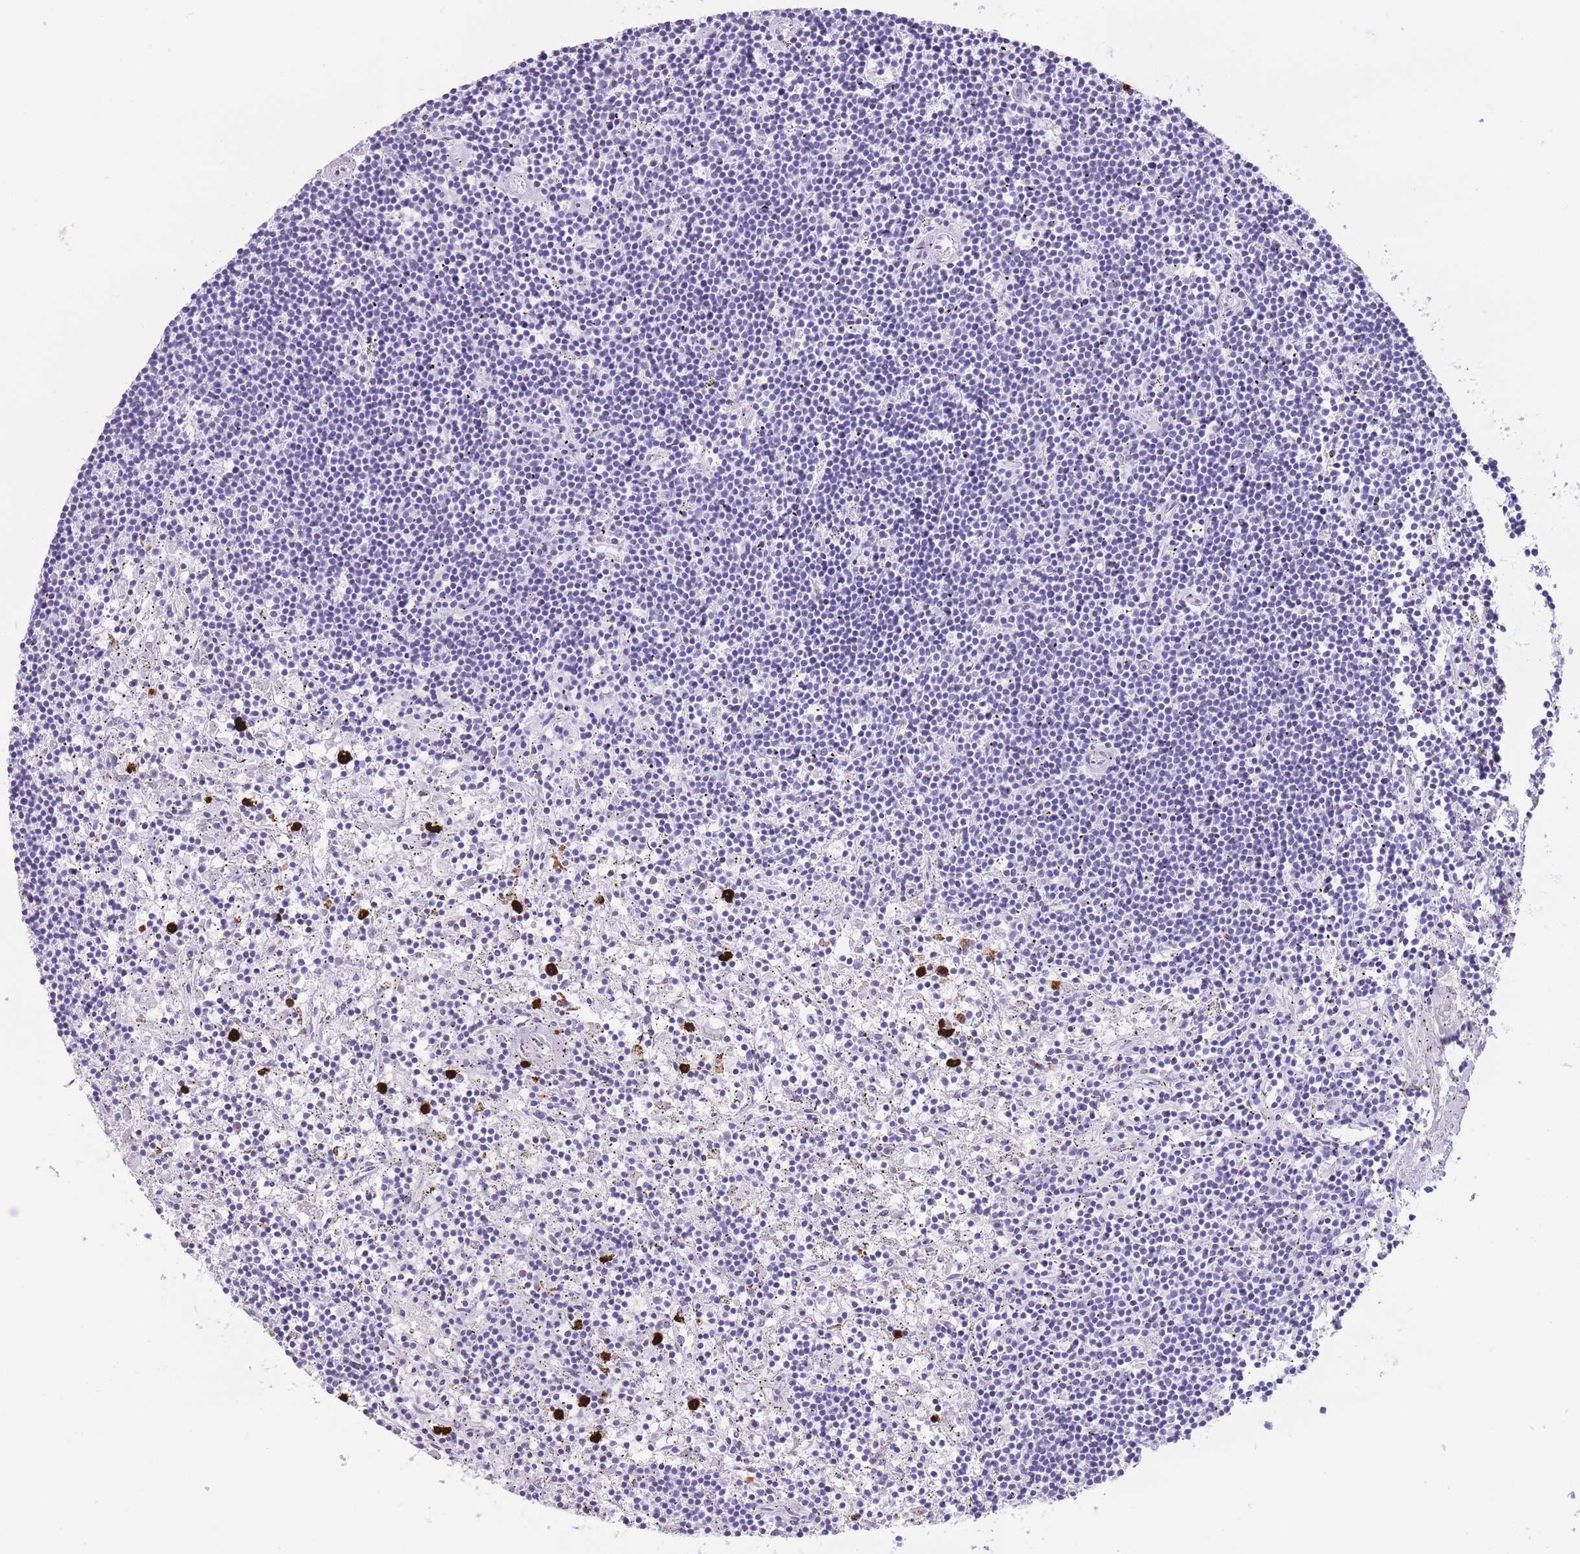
{"staining": {"intensity": "negative", "quantity": "none", "location": "none"}, "tissue": "lymphoma", "cell_type": "Tumor cells", "image_type": "cancer", "snomed": [{"axis": "morphology", "description": "Malignant lymphoma, non-Hodgkin's type, Low grade"}, {"axis": "topography", "description": "Spleen"}], "caption": "Photomicrograph shows no significant protein staining in tumor cells of malignant lymphoma, non-Hodgkin's type (low-grade). Brightfield microscopy of immunohistochemistry (IHC) stained with DAB (3,3'-diaminobenzidine) (brown) and hematoxylin (blue), captured at high magnification.", "gene": "OR4F21", "patient": {"sex": "male", "age": 76}}